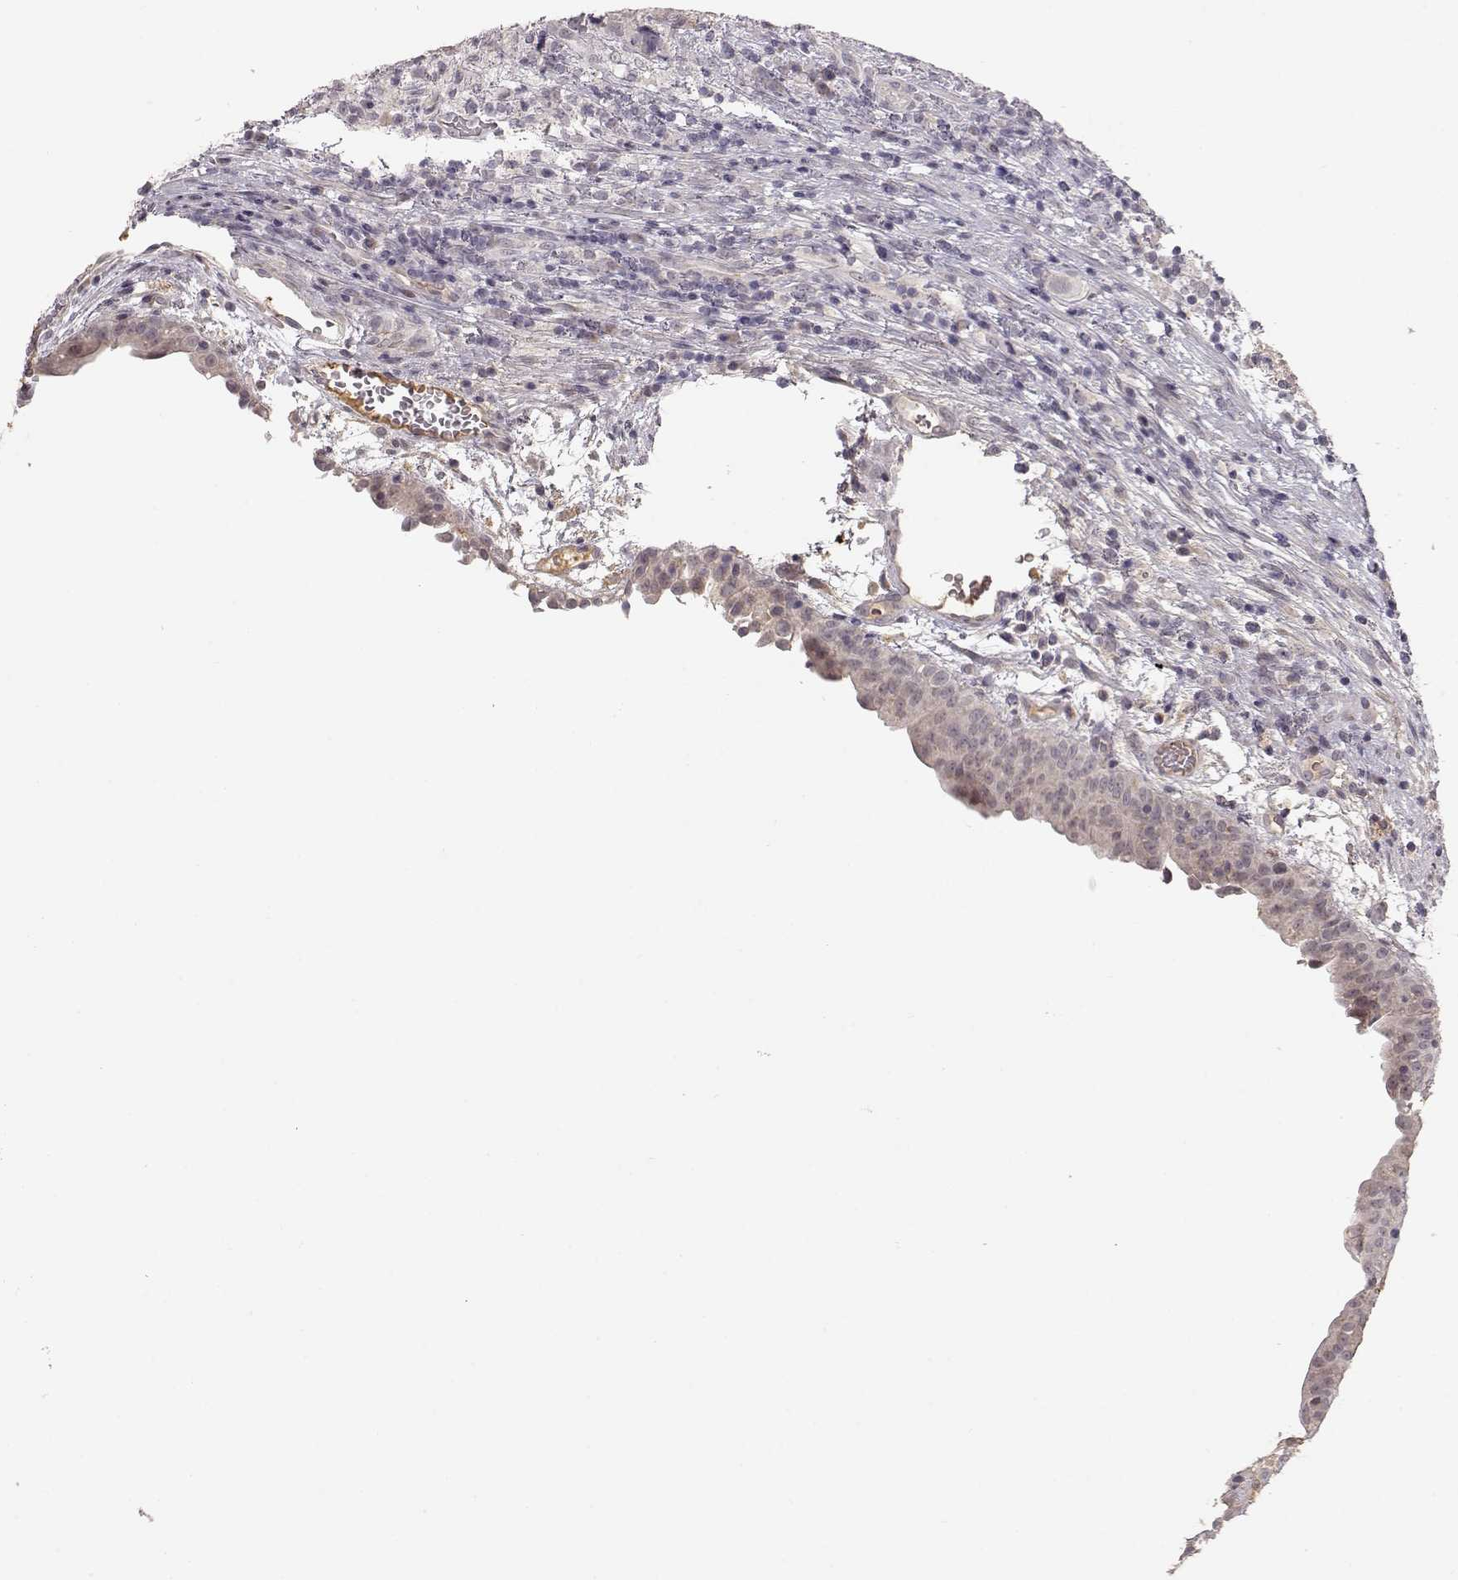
{"staining": {"intensity": "negative", "quantity": "none", "location": "none"}, "tissue": "urothelial cancer", "cell_type": "Tumor cells", "image_type": "cancer", "snomed": [{"axis": "morphology", "description": "Urothelial carcinoma, High grade"}, {"axis": "topography", "description": "Urinary bladder"}], "caption": "There is no significant expression in tumor cells of high-grade urothelial carcinoma.", "gene": "PNMT", "patient": {"sex": "male", "age": 60}}